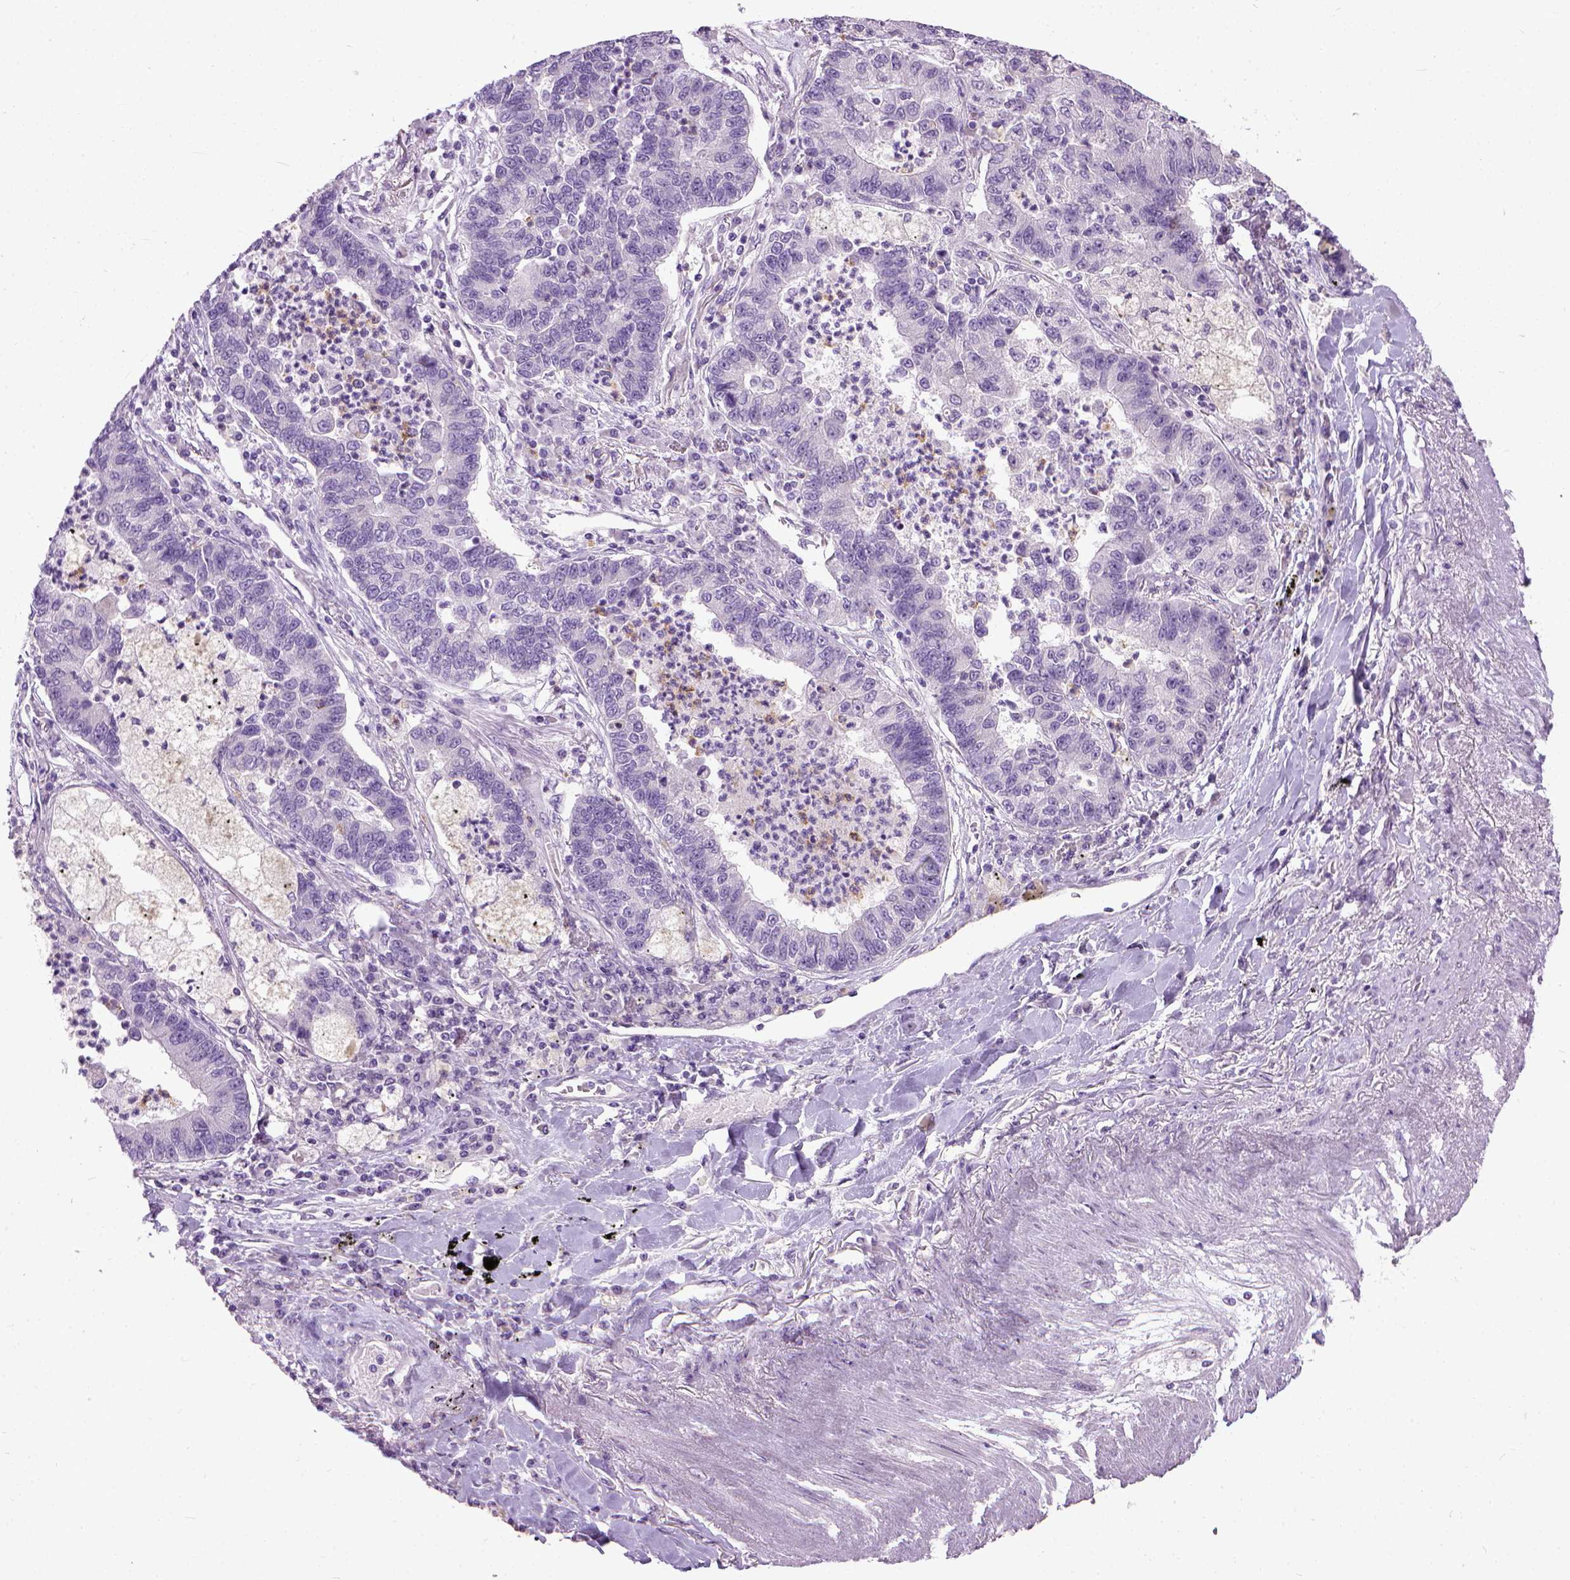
{"staining": {"intensity": "negative", "quantity": "none", "location": "none"}, "tissue": "lung cancer", "cell_type": "Tumor cells", "image_type": "cancer", "snomed": [{"axis": "morphology", "description": "Adenocarcinoma, NOS"}, {"axis": "topography", "description": "Lung"}], "caption": "Immunohistochemistry micrograph of neoplastic tissue: human lung cancer (adenocarcinoma) stained with DAB displays no significant protein expression in tumor cells.", "gene": "MAPT", "patient": {"sex": "female", "age": 57}}